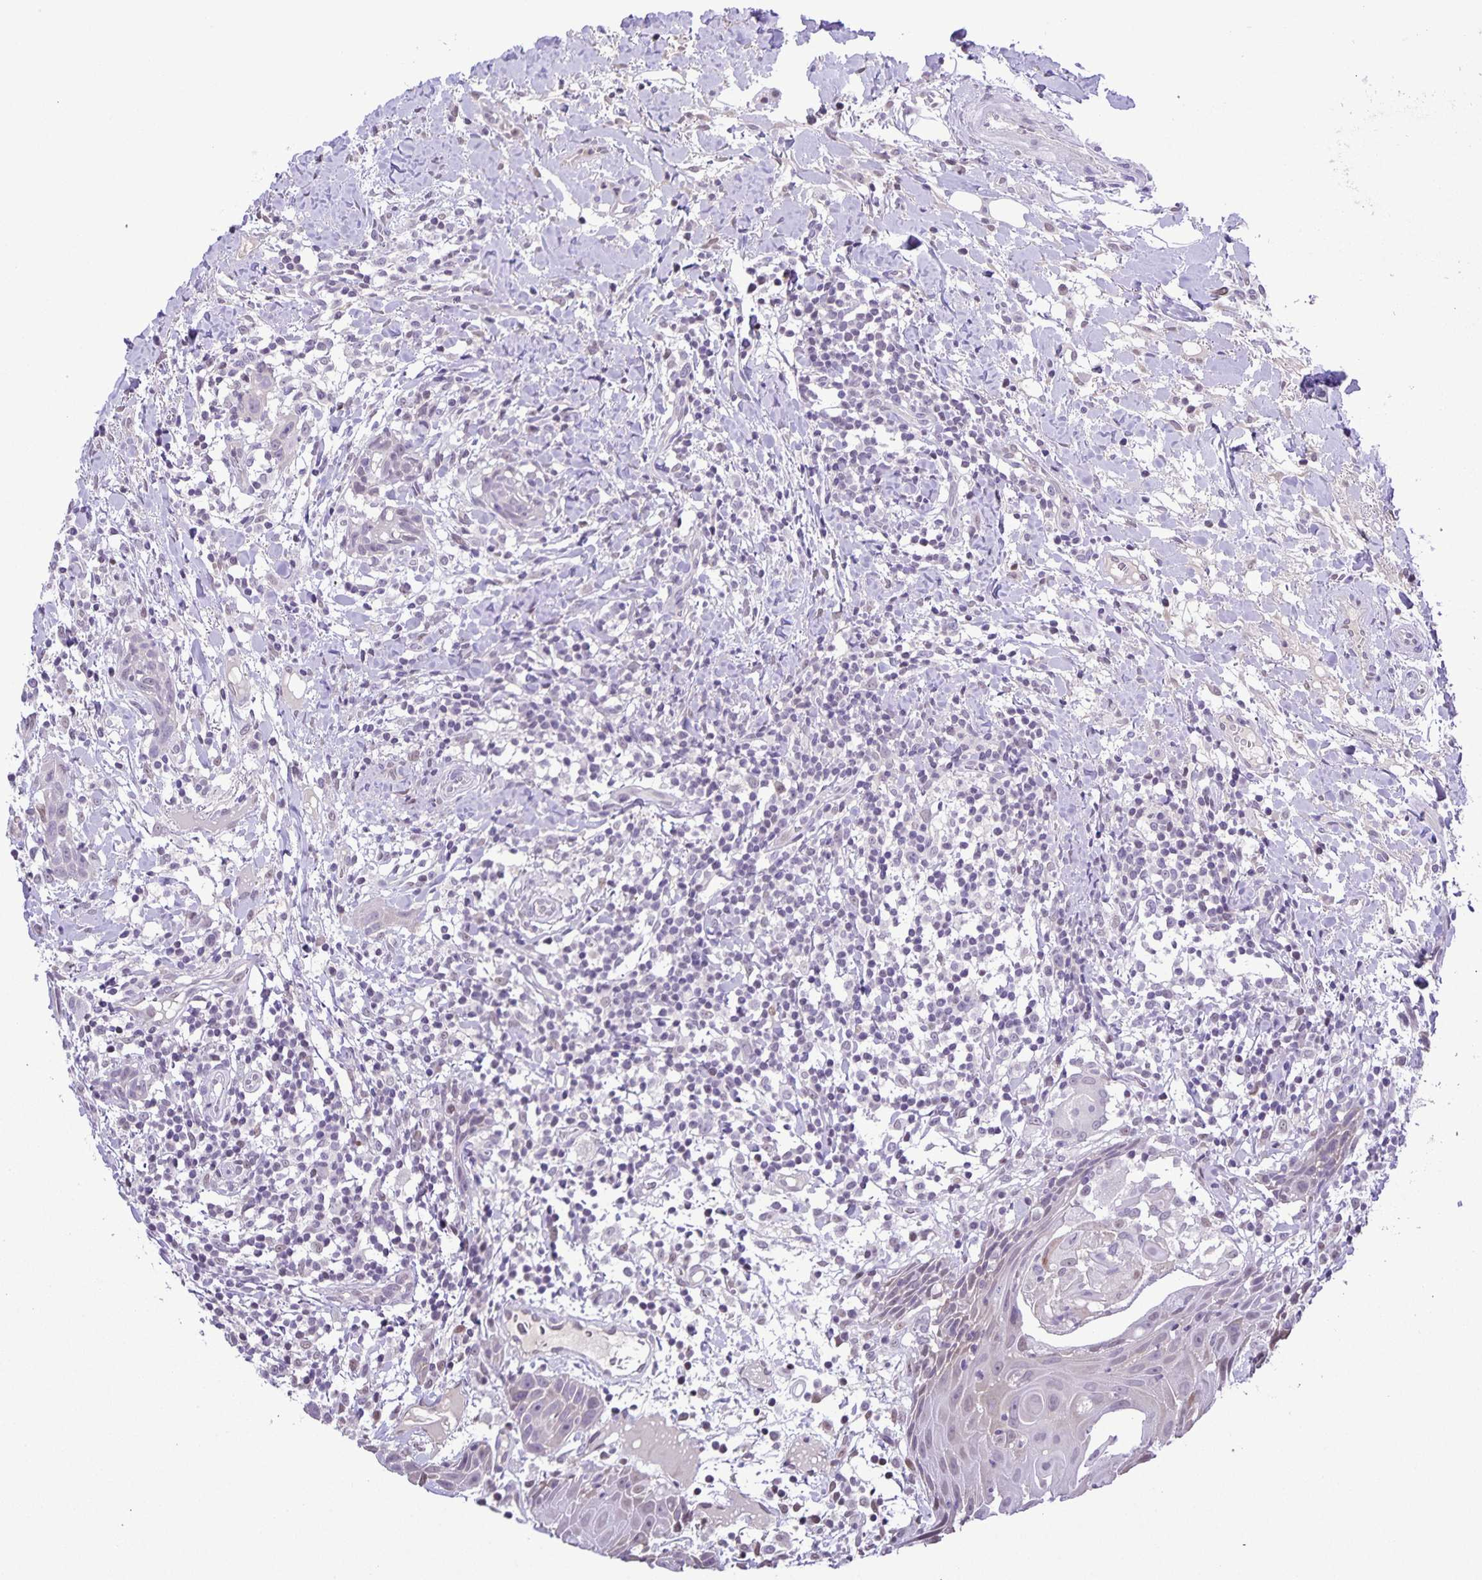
{"staining": {"intensity": "negative", "quantity": "none", "location": "none"}, "tissue": "head and neck cancer", "cell_type": "Tumor cells", "image_type": "cancer", "snomed": [{"axis": "morphology", "description": "Squamous cell carcinoma, NOS"}, {"axis": "topography", "description": "Oral tissue"}, {"axis": "topography", "description": "Head-Neck"}], "caption": "This is an immunohistochemistry (IHC) micrograph of squamous cell carcinoma (head and neck). There is no positivity in tumor cells.", "gene": "ONECUT2", "patient": {"sex": "male", "age": 49}}